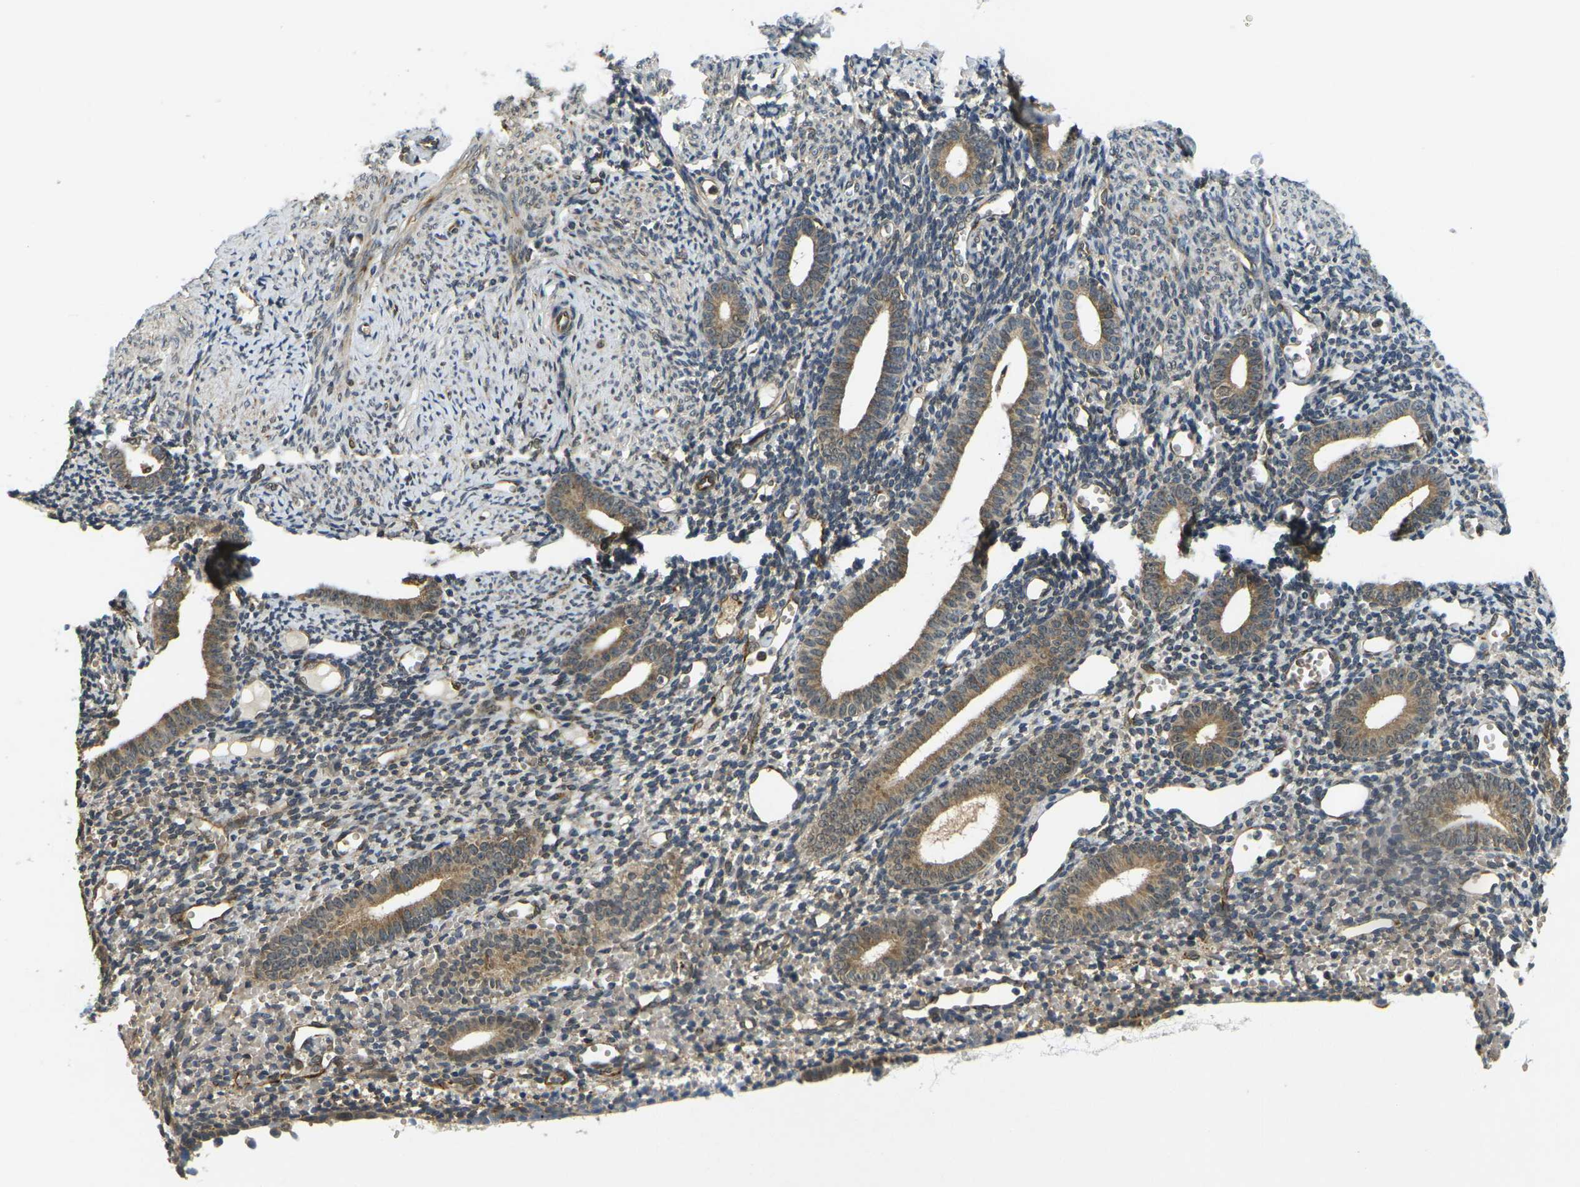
{"staining": {"intensity": "weak", "quantity": "<25%", "location": "cytoplasmic/membranous"}, "tissue": "endometrium", "cell_type": "Cells in endometrial stroma", "image_type": "normal", "snomed": [{"axis": "morphology", "description": "Normal tissue, NOS"}, {"axis": "topography", "description": "Endometrium"}], "caption": "High magnification brightfield microscopy of normal endometrium stained with DAB (brown) and counterstained with hematoxylin (blue): cells in endometrial stroma show no significant expression.", "gene": "FUT11", "patient": {"sex": "female", "age": 50}}